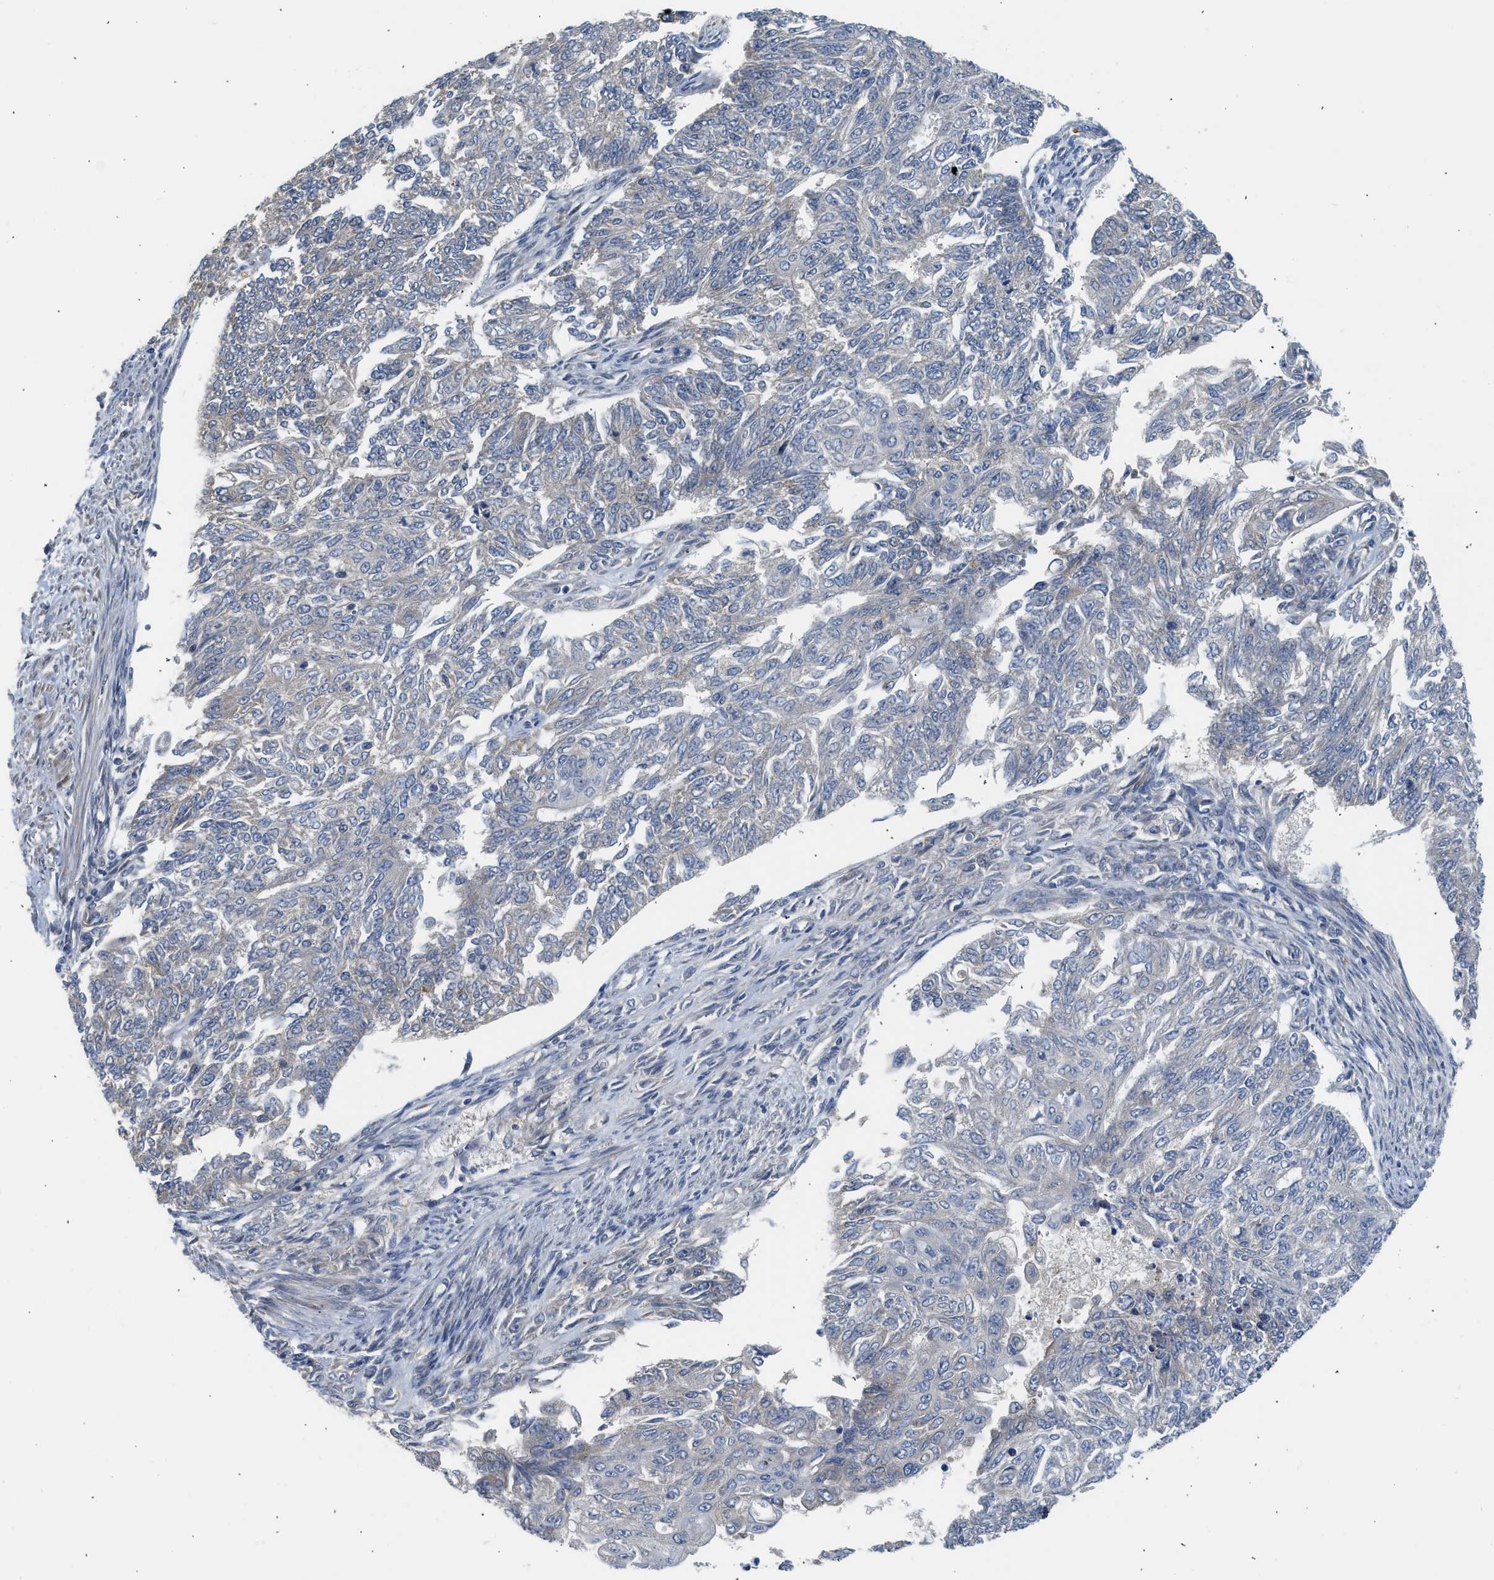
{"staining": {"intensity": "negative", "quantity": "none", "location": "none"}, "tissue": "endometrial cancer", "cell_type": "Tumor cells", "image_type": "cancer", "snomed": [{"axis": "morphology", "description": "Adenocarcinoma, NOS"}, {"axis": "topography", "description": "Endometrium"}], "caption": "Tumor cells show no significant protein positivity in endometrial cancer.", "gene": "POLG2", "patient": {"sex": "female", "age": 32}}